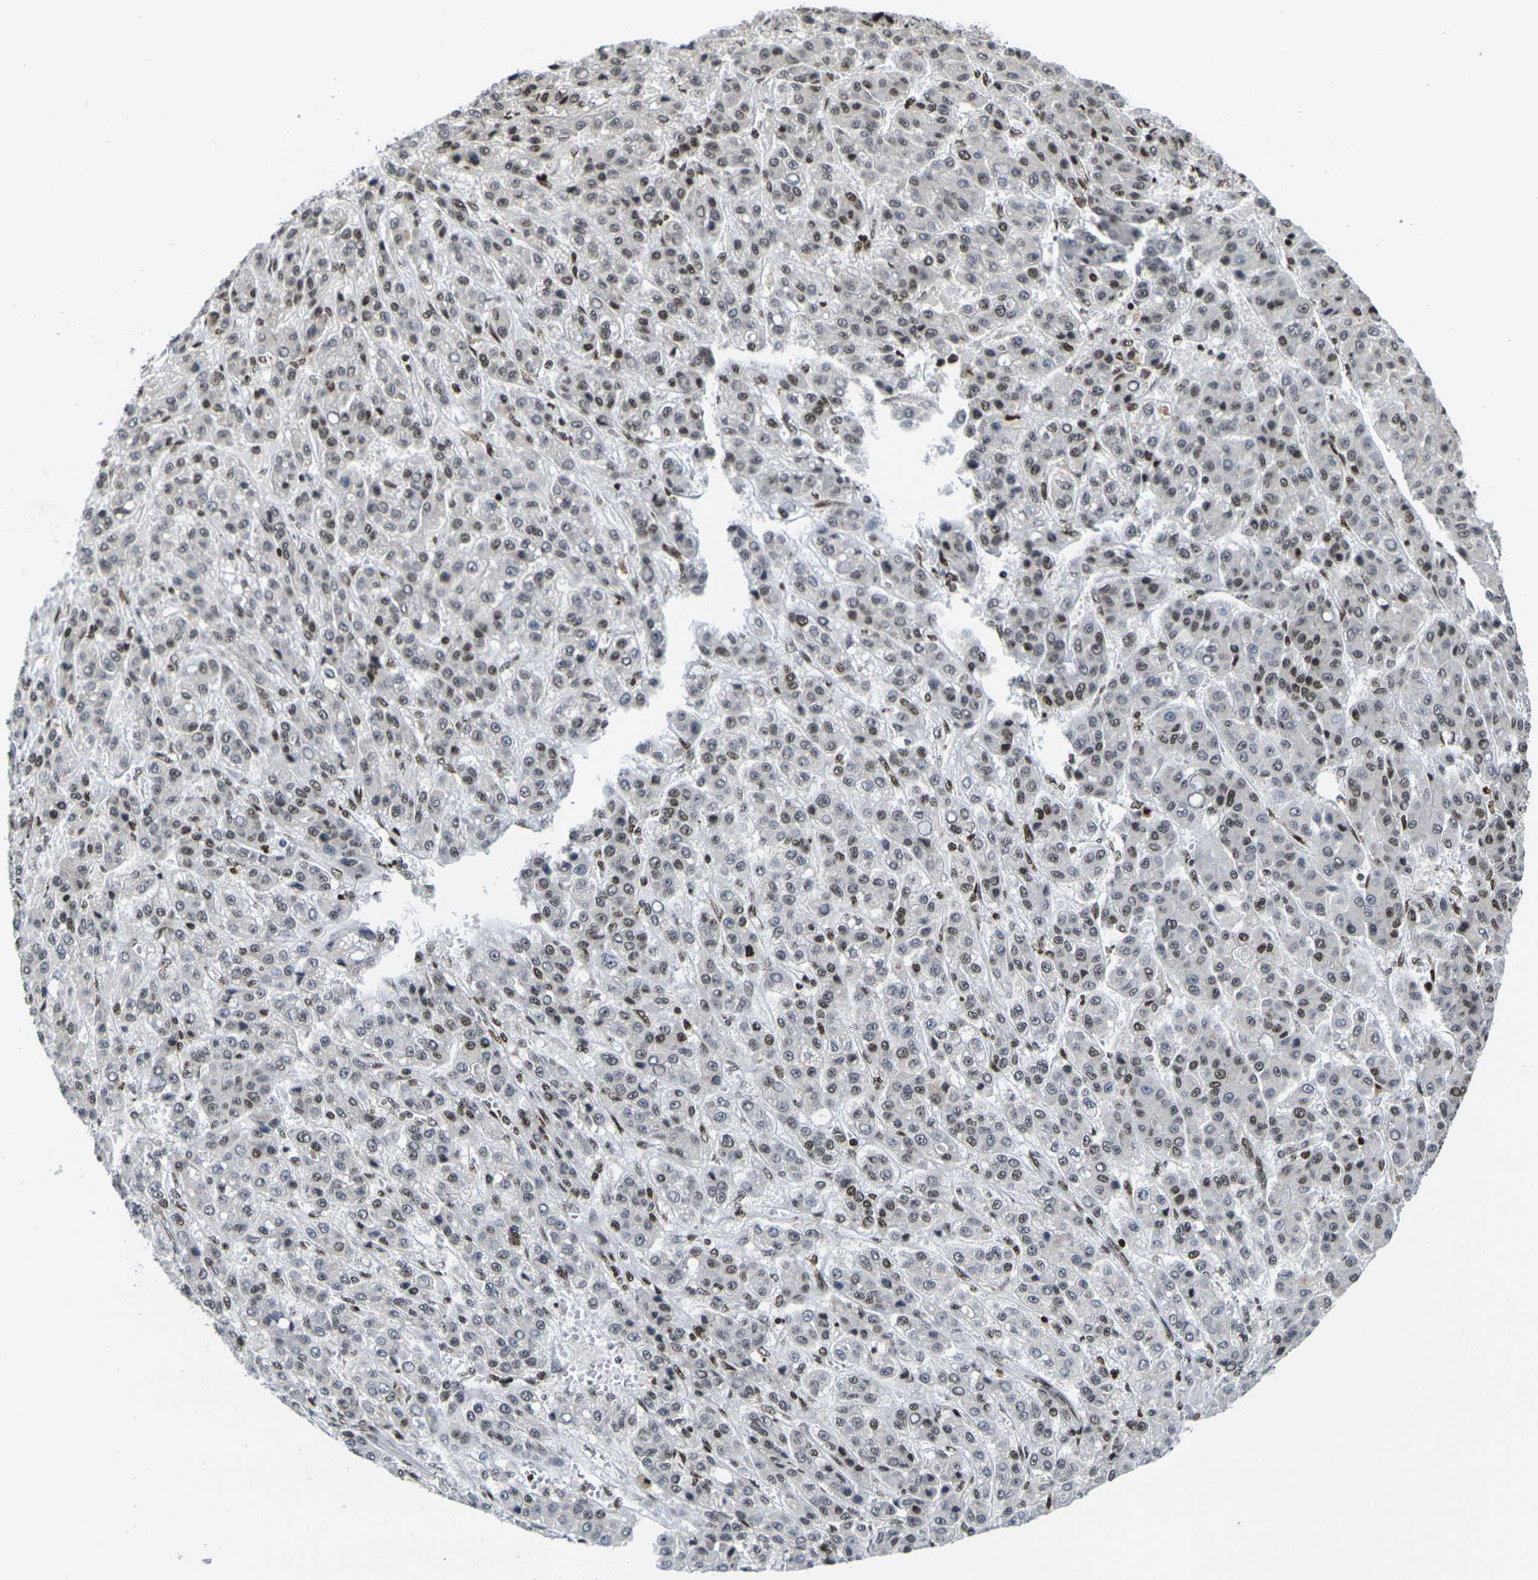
{"staining": {"intensity": "moderate", "quantity": "25%-75%", "location": "nuclear"}, "tissue": "liver cancer", "cell_type": "Tumor cells", "image_type": "cancer", "snomed": [{"axis": "morphology", "description": "Carcinoma, Hepatocellular, NOS"}, {"axis": "topography", "description": "Liver"}], "caption": "DAB (3,3'-diaminobenzidine) immunohistochemical staining of human hepatocellular carcinoma (liver) shows moderate nuclear protein expression in about 25%-75% of tumor cells.", "gene": "H1-10", "patient": {"sex": "male", "age": 70}}